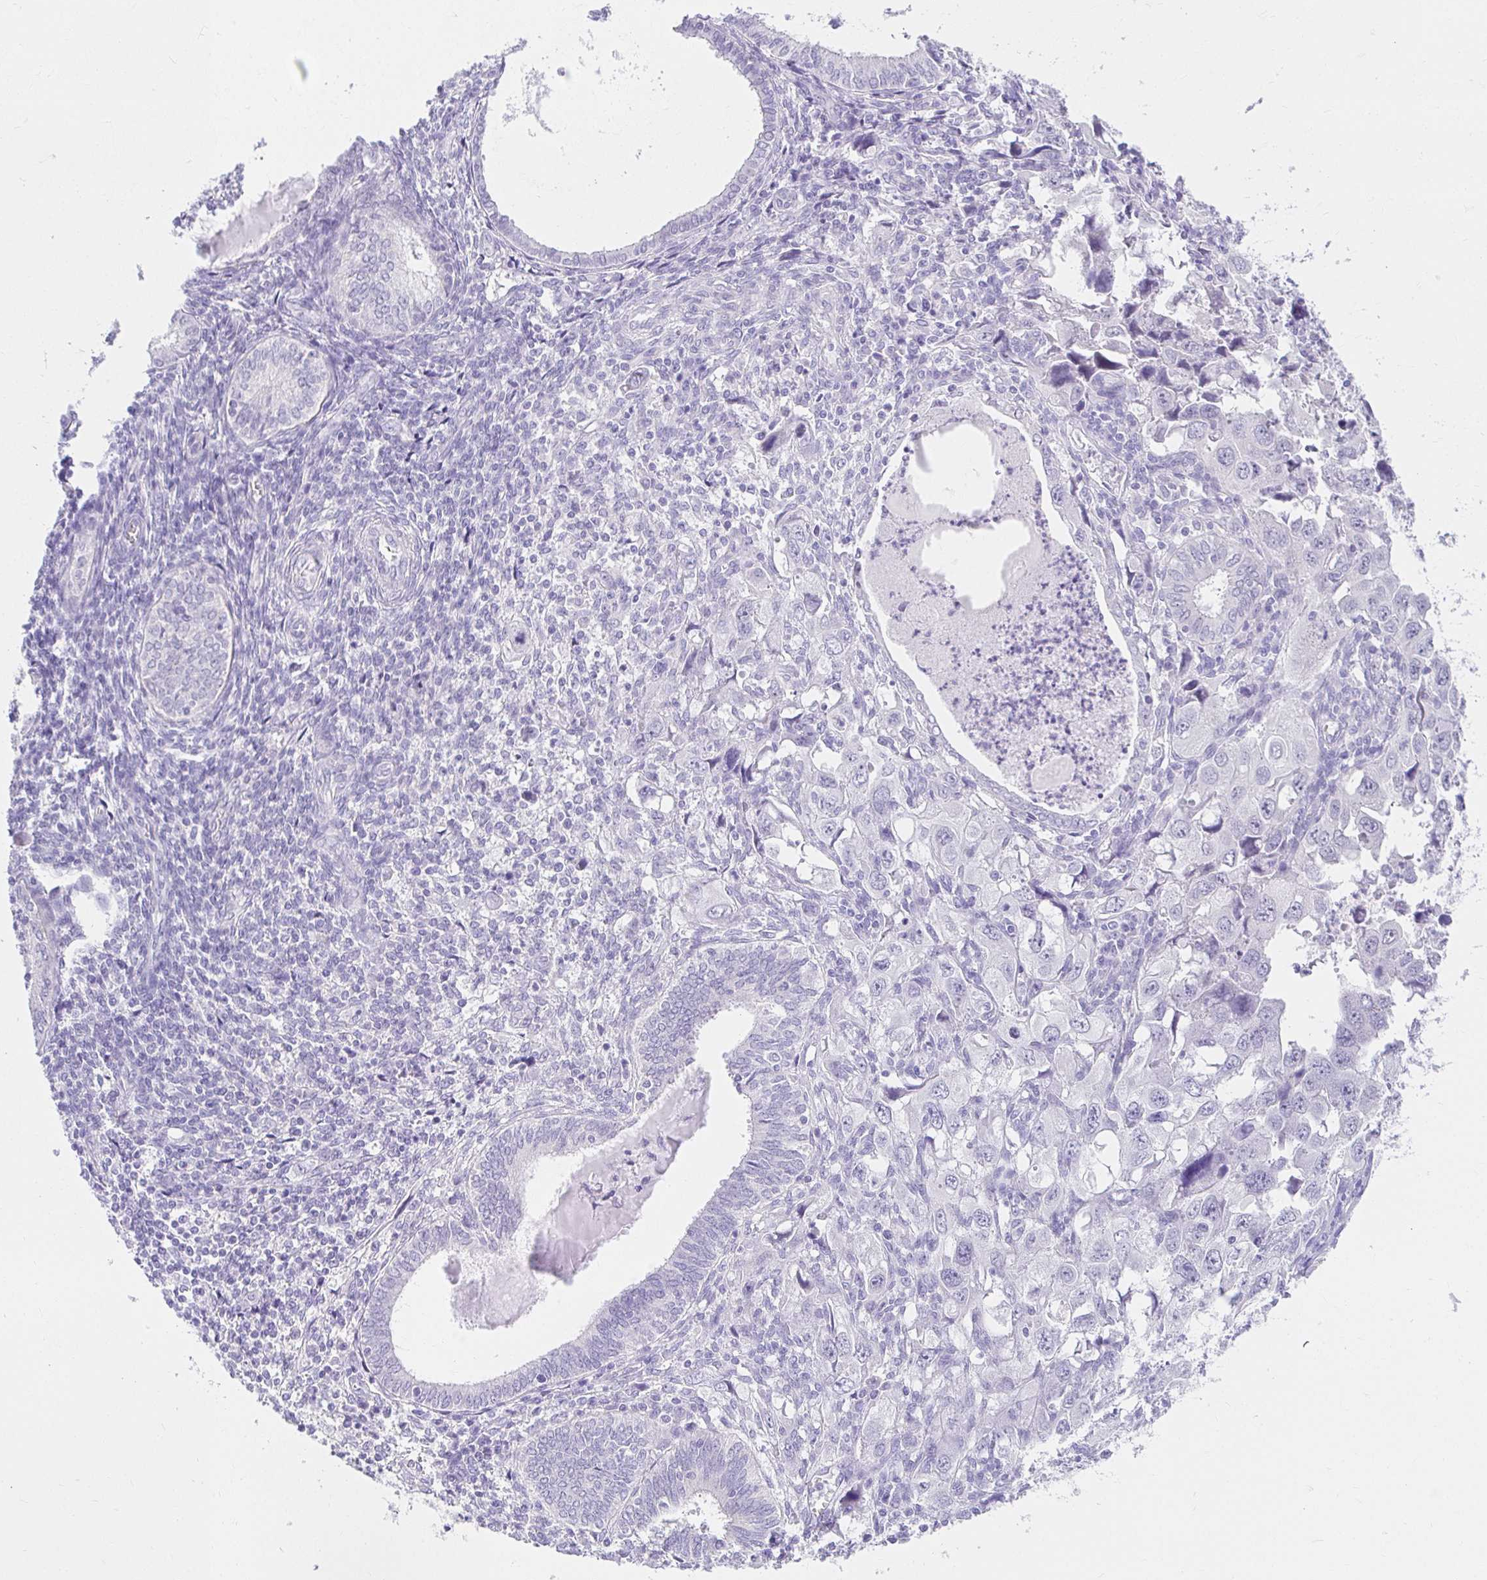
{"staining": {"intensity": "negative", "quantity": "none", "location": "none"}, "tissue": "endometrial cancer", "cell_type": "Tumor cells", "image_type": "cancer", "snomed": [{"axis": "morphology", "description": "Adenocarcinoma, NOS"}, {"axis": "topography", "description": "Uterus"}], "caption": "Human endometrial cancer (adenocarcinoma) stained for a protein using immunohistochemistry (IHC) shows no positivity in tumor cells.", "gene": "VGLL1", "patient": {"sex": "female", "age": 62}}